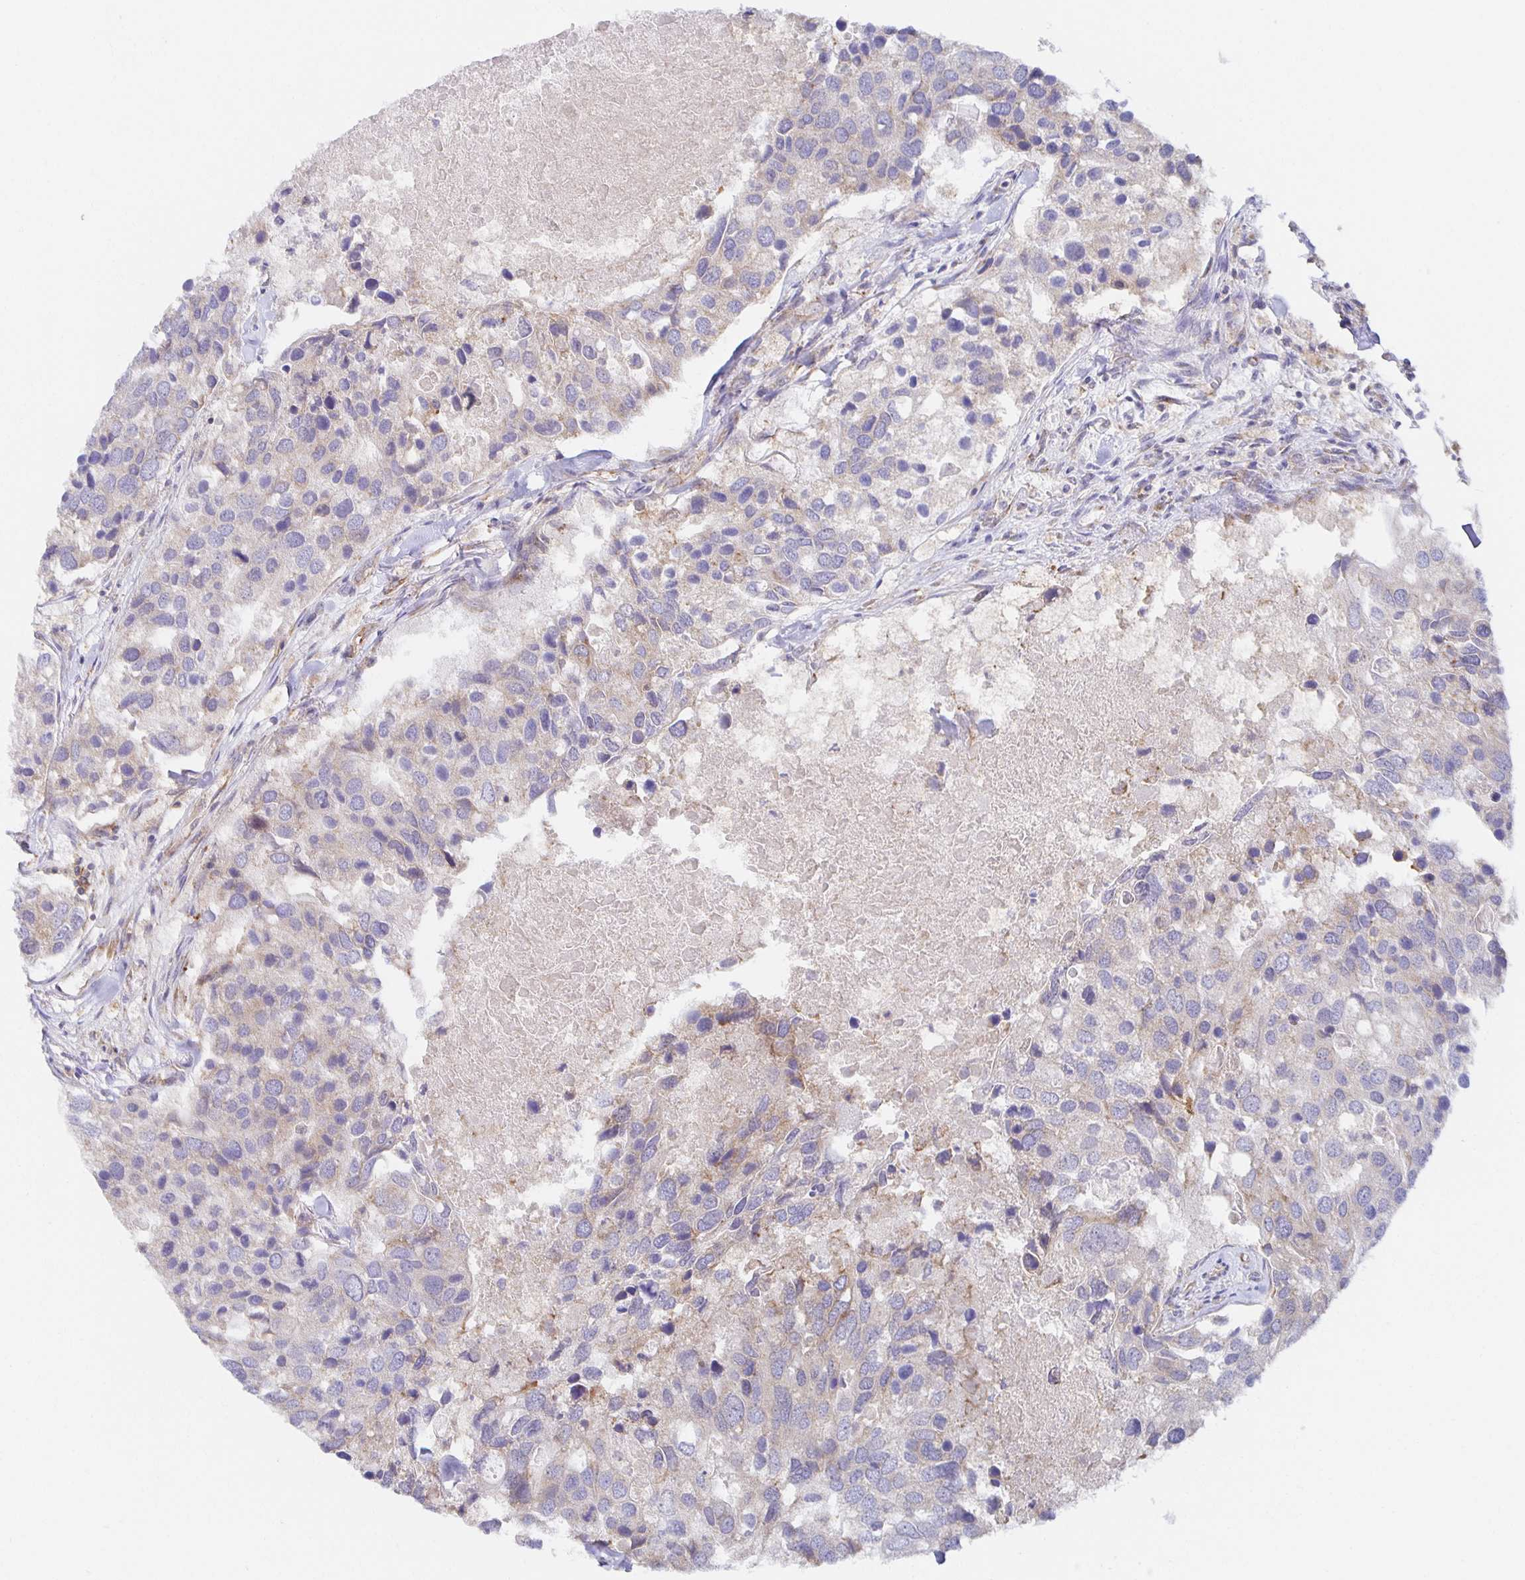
{"staining": {"intensity": "negative", "quantity": "none", "location": "none"}, "tissue": "breast cancer", "cell_type": "Tumor cells", "image_type": "cancer", "snomed": [{"axis": "morphology", "description": "Duct carcinoma"}, {"axis": "topography", "description": "Breast"}], "caption": "This is an IHC photomicrograph of human breast cancer. There is no staining in tumor cells.", "gene": "BAD", "patient": {"sex": "female", "age": 83}}